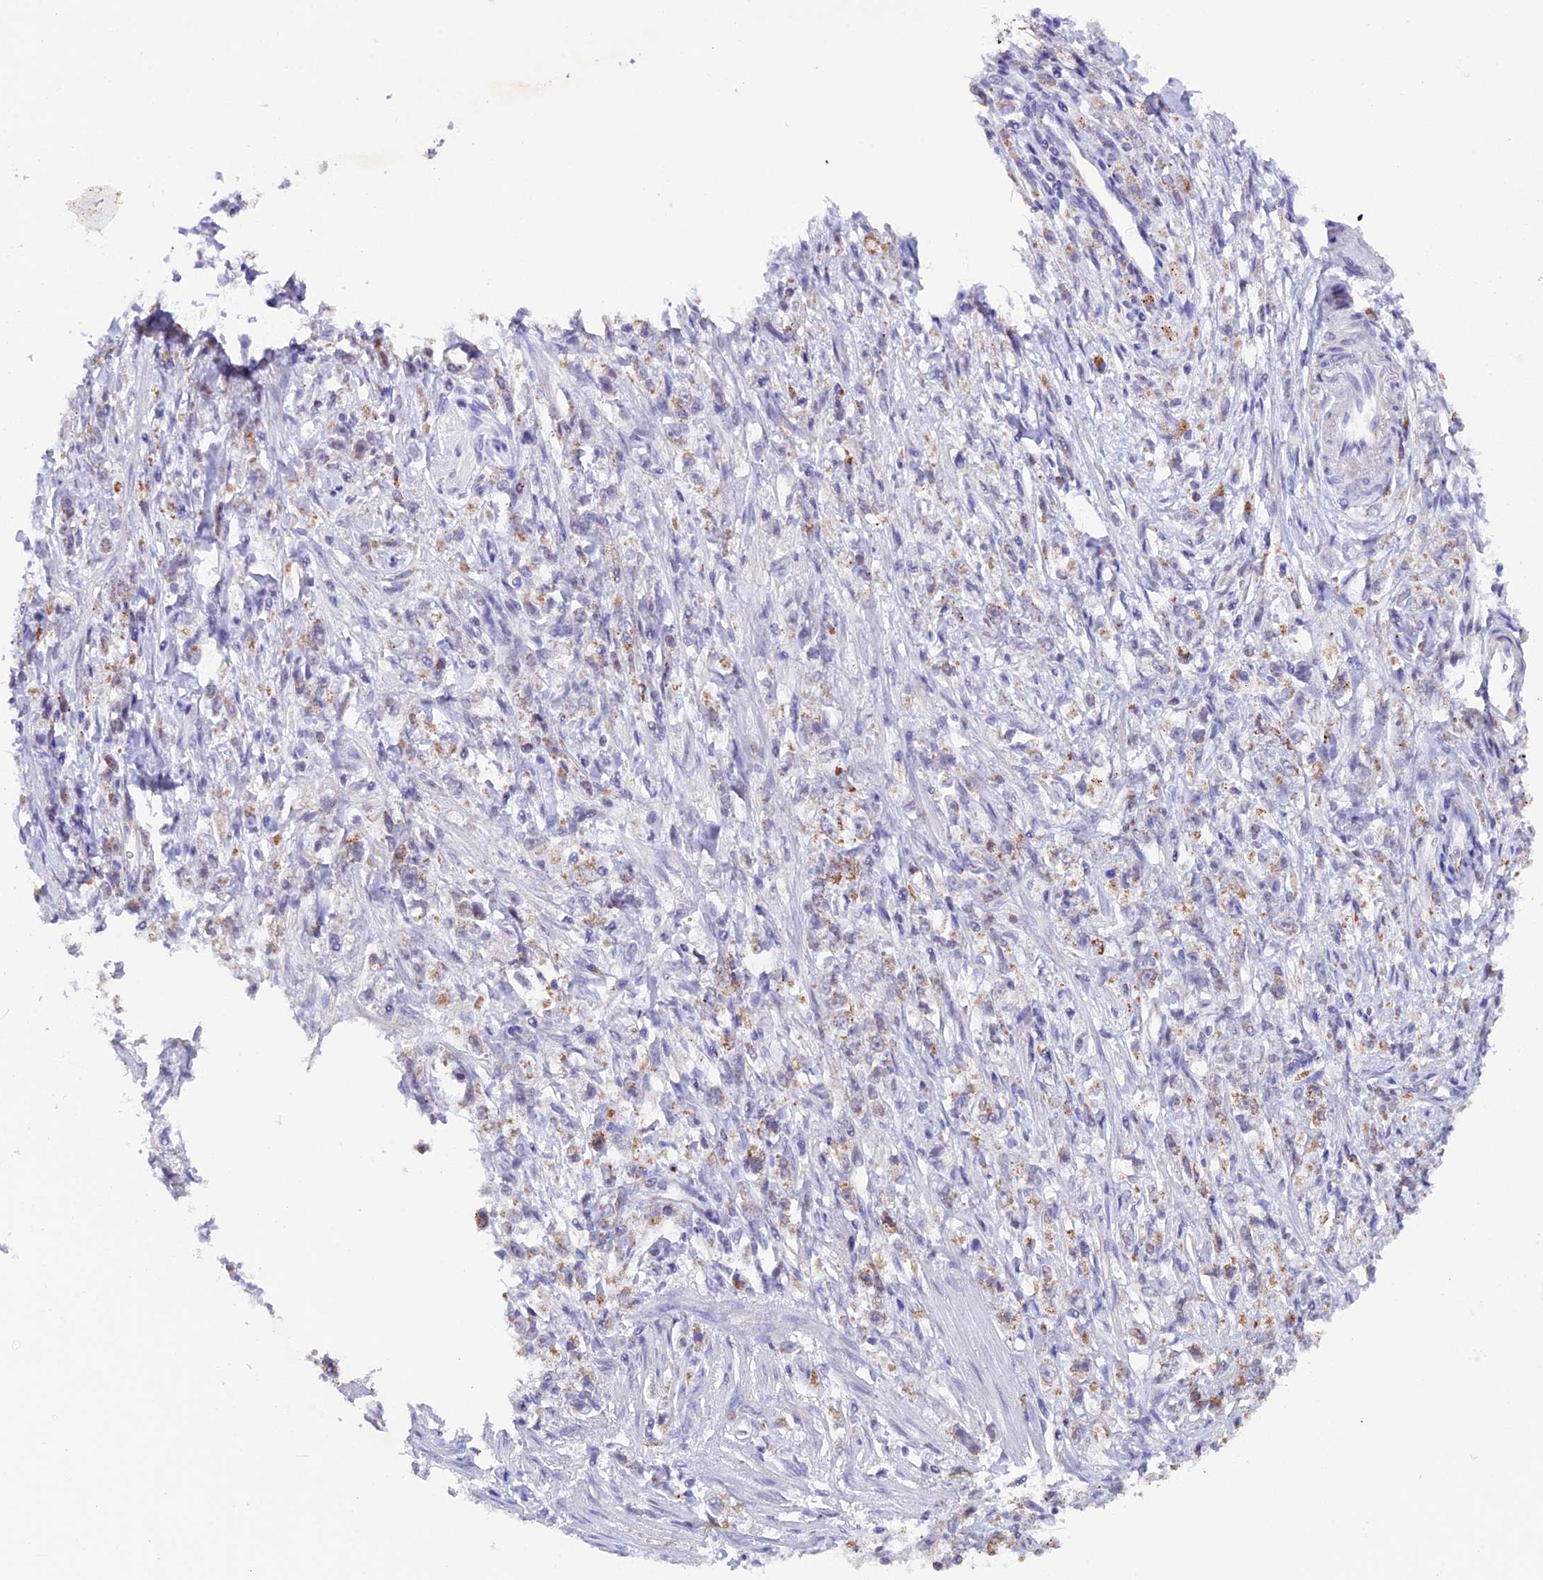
{"staining": {"intensity": "weak", "quantity": "25%-75%", "location": "cytoplasmic/membranous"}, "tissue": "stomach cancer", "cell_type": "Tumor cells", "image_type": "cancer", "snomed": [{"axis": "morphology", "description": "Adenocarcinoma, NOS"}, {"axis": "topography", "description": "Stomach"}], "caption": "A high-resolution micrograph shows immunohistochemistry (IHC) staining of adenocarcinoma (stomach), which reveals weak cytoplasmic/membranous staining in about 25%-75% of tumor cells.", "gene": "TFAM", "patient": {"sex": "female", "age": 59}}